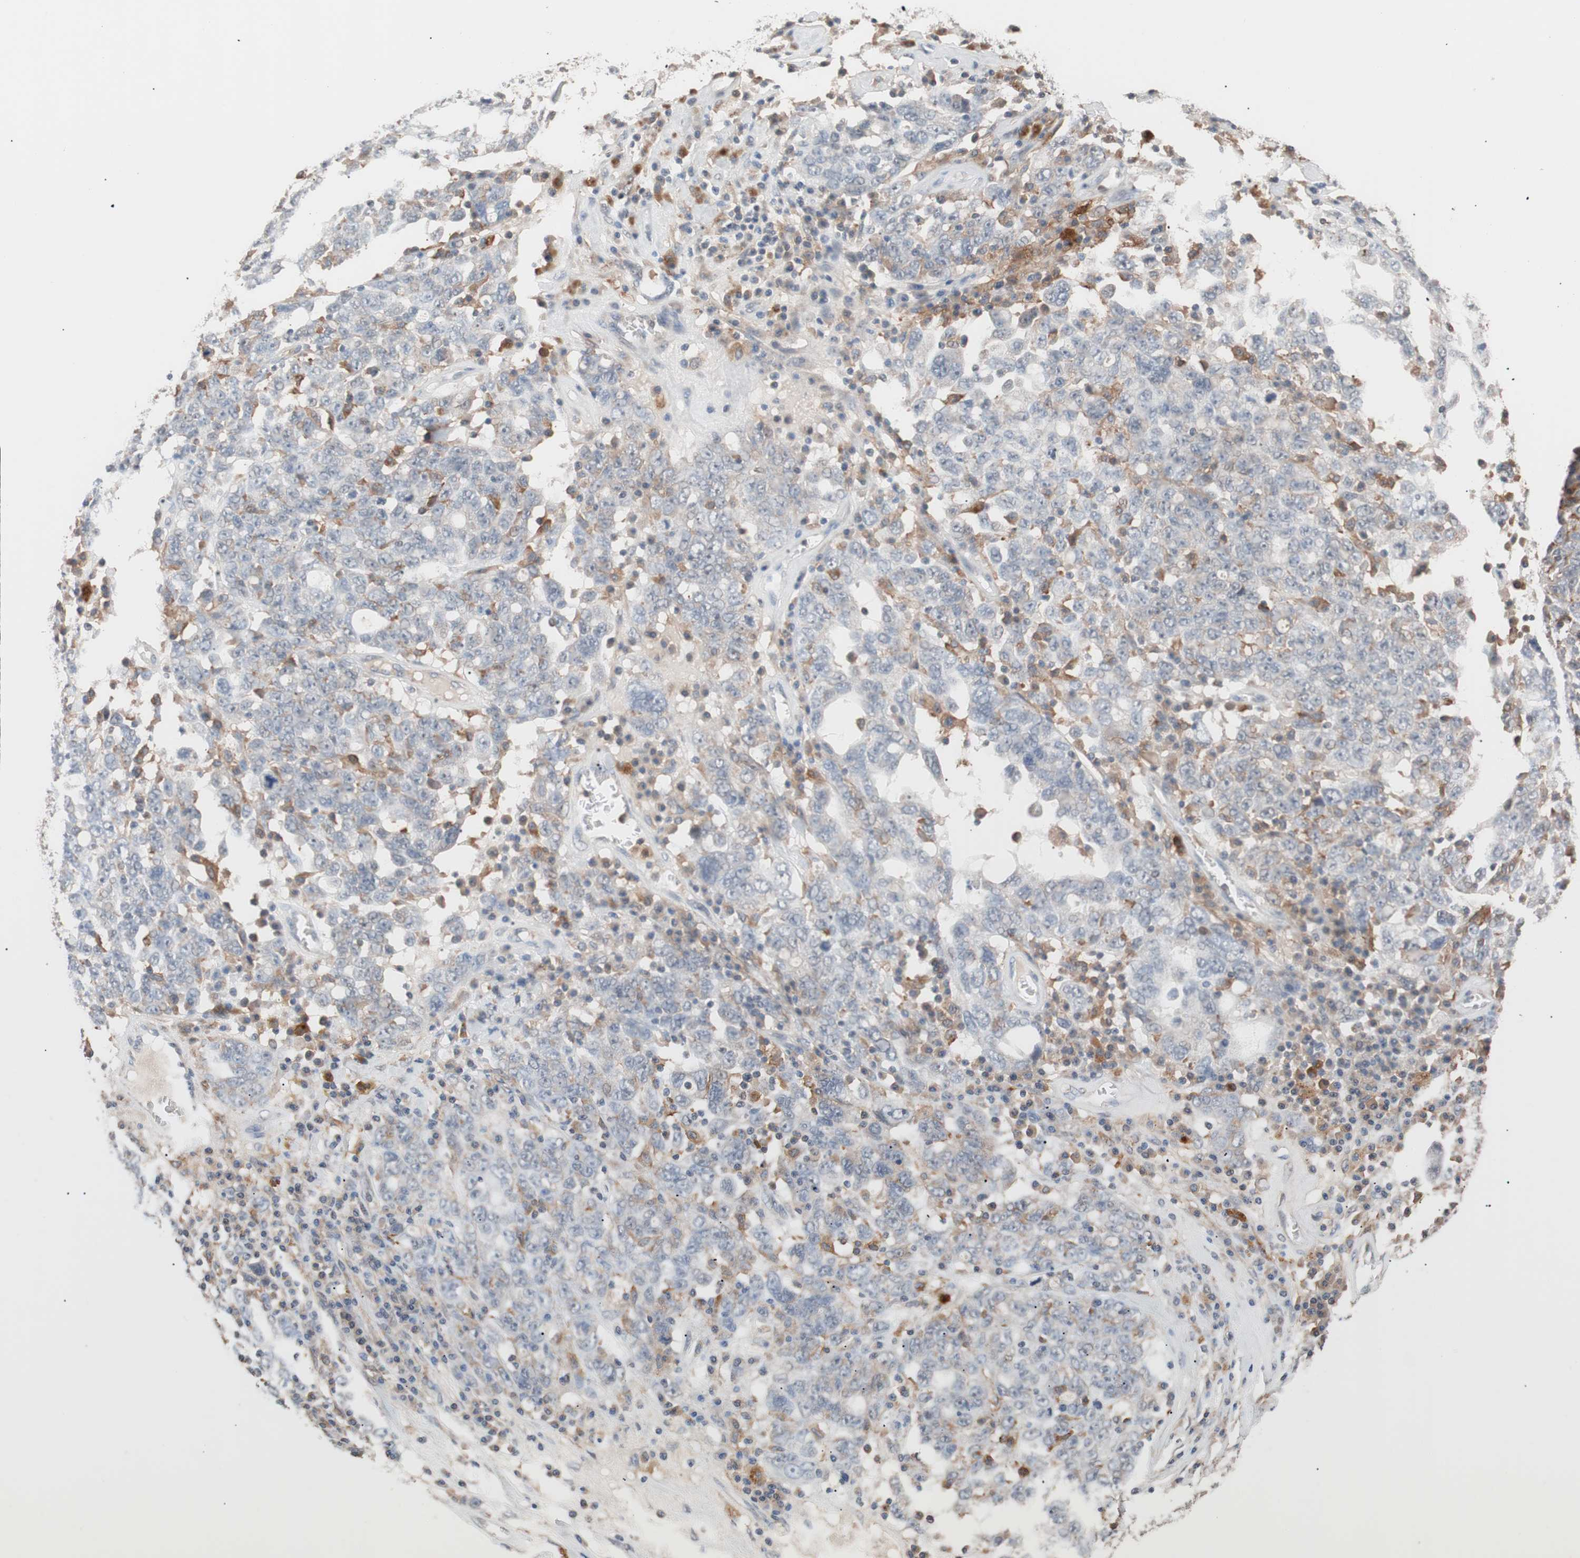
{"staining": {"intensity": "weak", "quantity": "<25%", "location": "cytoplasmic/membranous"}, "tissue": "ovarian cancer", "cell_type": "Tumor cells", "image_type": "cancer", "snomed": [{"axis": "morphology", "description": "Carcinoma, endometroid"}, {"axis": "topography", "description": "Ovary"}], "caption": "Tumor cells are negative for protein expression in human endometroid carcinoma (ovarian).", "gene": "LITAF", "patient": {"sex": "female", "age": 62}}